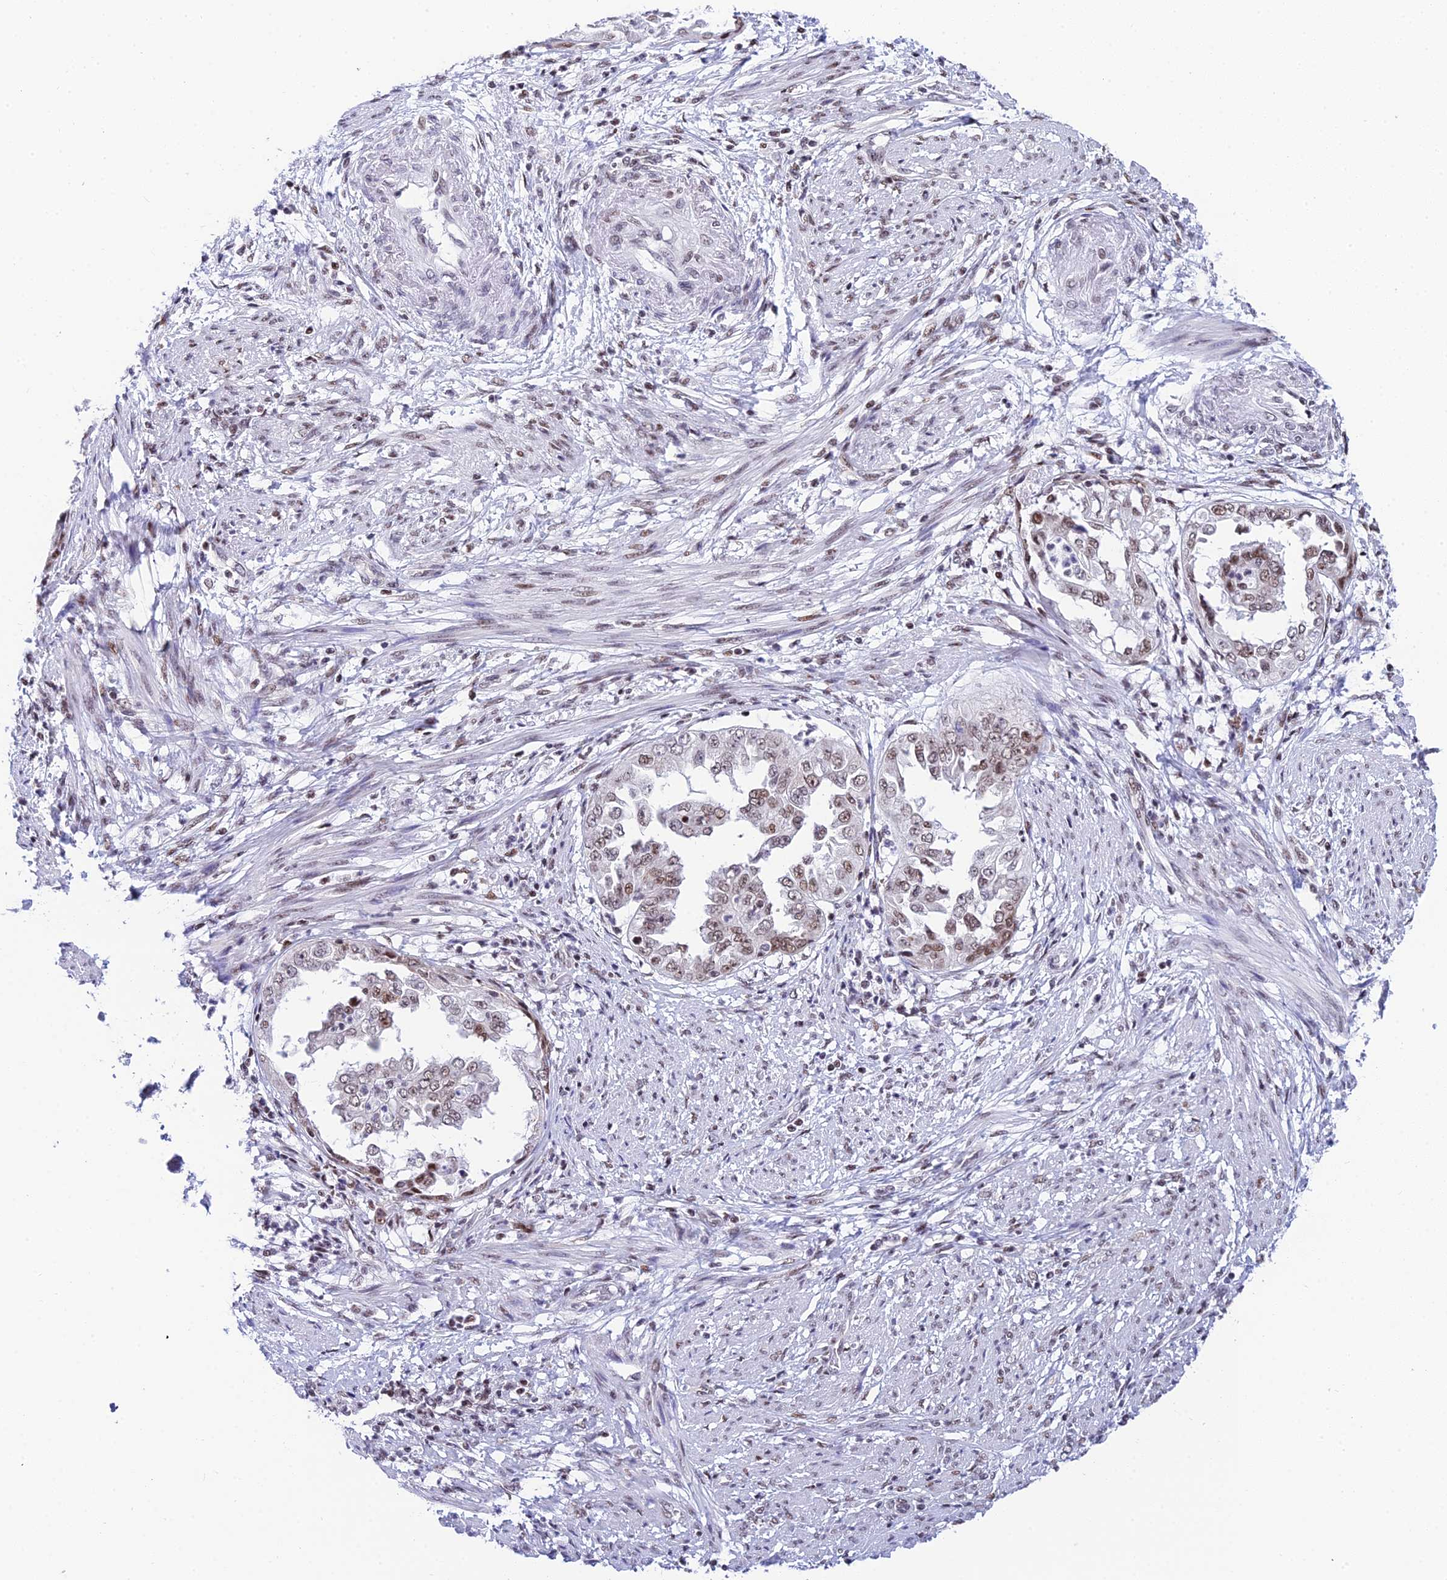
{"staining": {"intensity": "moderate", "quantity": "25%-75%", "location": "nuclear"}, "tissue": "endometrial cancer", "cell_type": "Tumor cells", "image_type": "cancer", "snomed": [{"axis": "morphology", "description": "Adenocarcinoma, NOS"}, {"axis": "topography", "description": "Endometrium"}], "caption": "DAB (3,3'-diaminobenzidine) immunohistochemical staining of human endometrial cancer reveals moderate nuclear protein expression in about 25%-75% of tumor cells.", "gene": "USP22", "patient": {"sex": "female", "age": 85}}